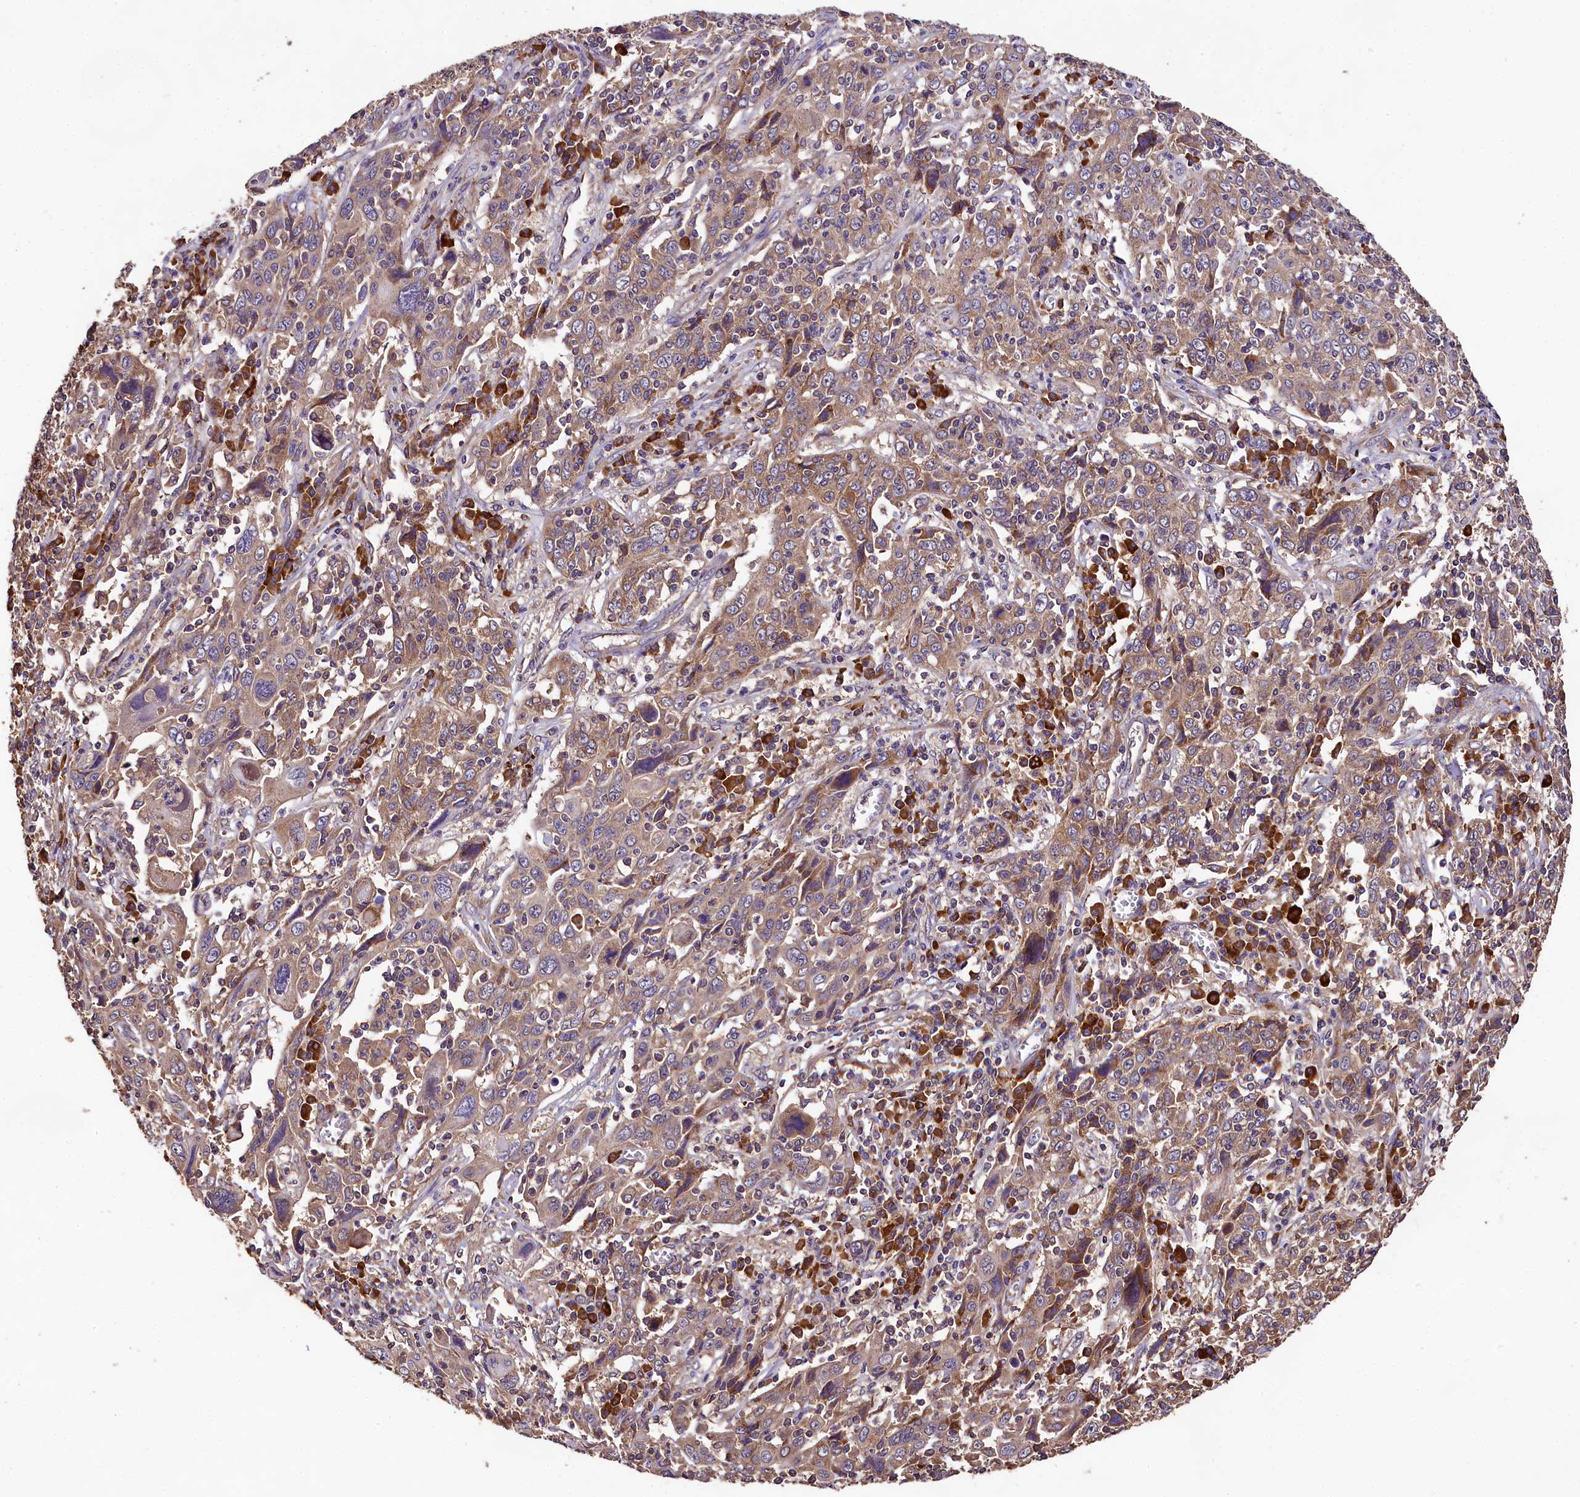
{"staining": {"intensity": "moderate", "quantity": ">75%", "location": "cytoplasmic/membranous"}, "tissue": "cervical cancer", "cell_type": "Tumor cells", "image_type": "cancer", "snomed": [{"axis": "morphology", "description": "Squamous cell carcinoma, NOS"}, {"axis": "topography", "description": "Cervix"}], "caption": "Protein staining of cervical cancer (squamous cell carcinoma) tissue shows moderate cytoplasmic/membranous expression in approximately >75% of tumor cells. The protein of interest is shown in brown color, while the nuclei are stained blue.", "gene": "ENKD1", "patient": {"sex": "female", "age": 46}}